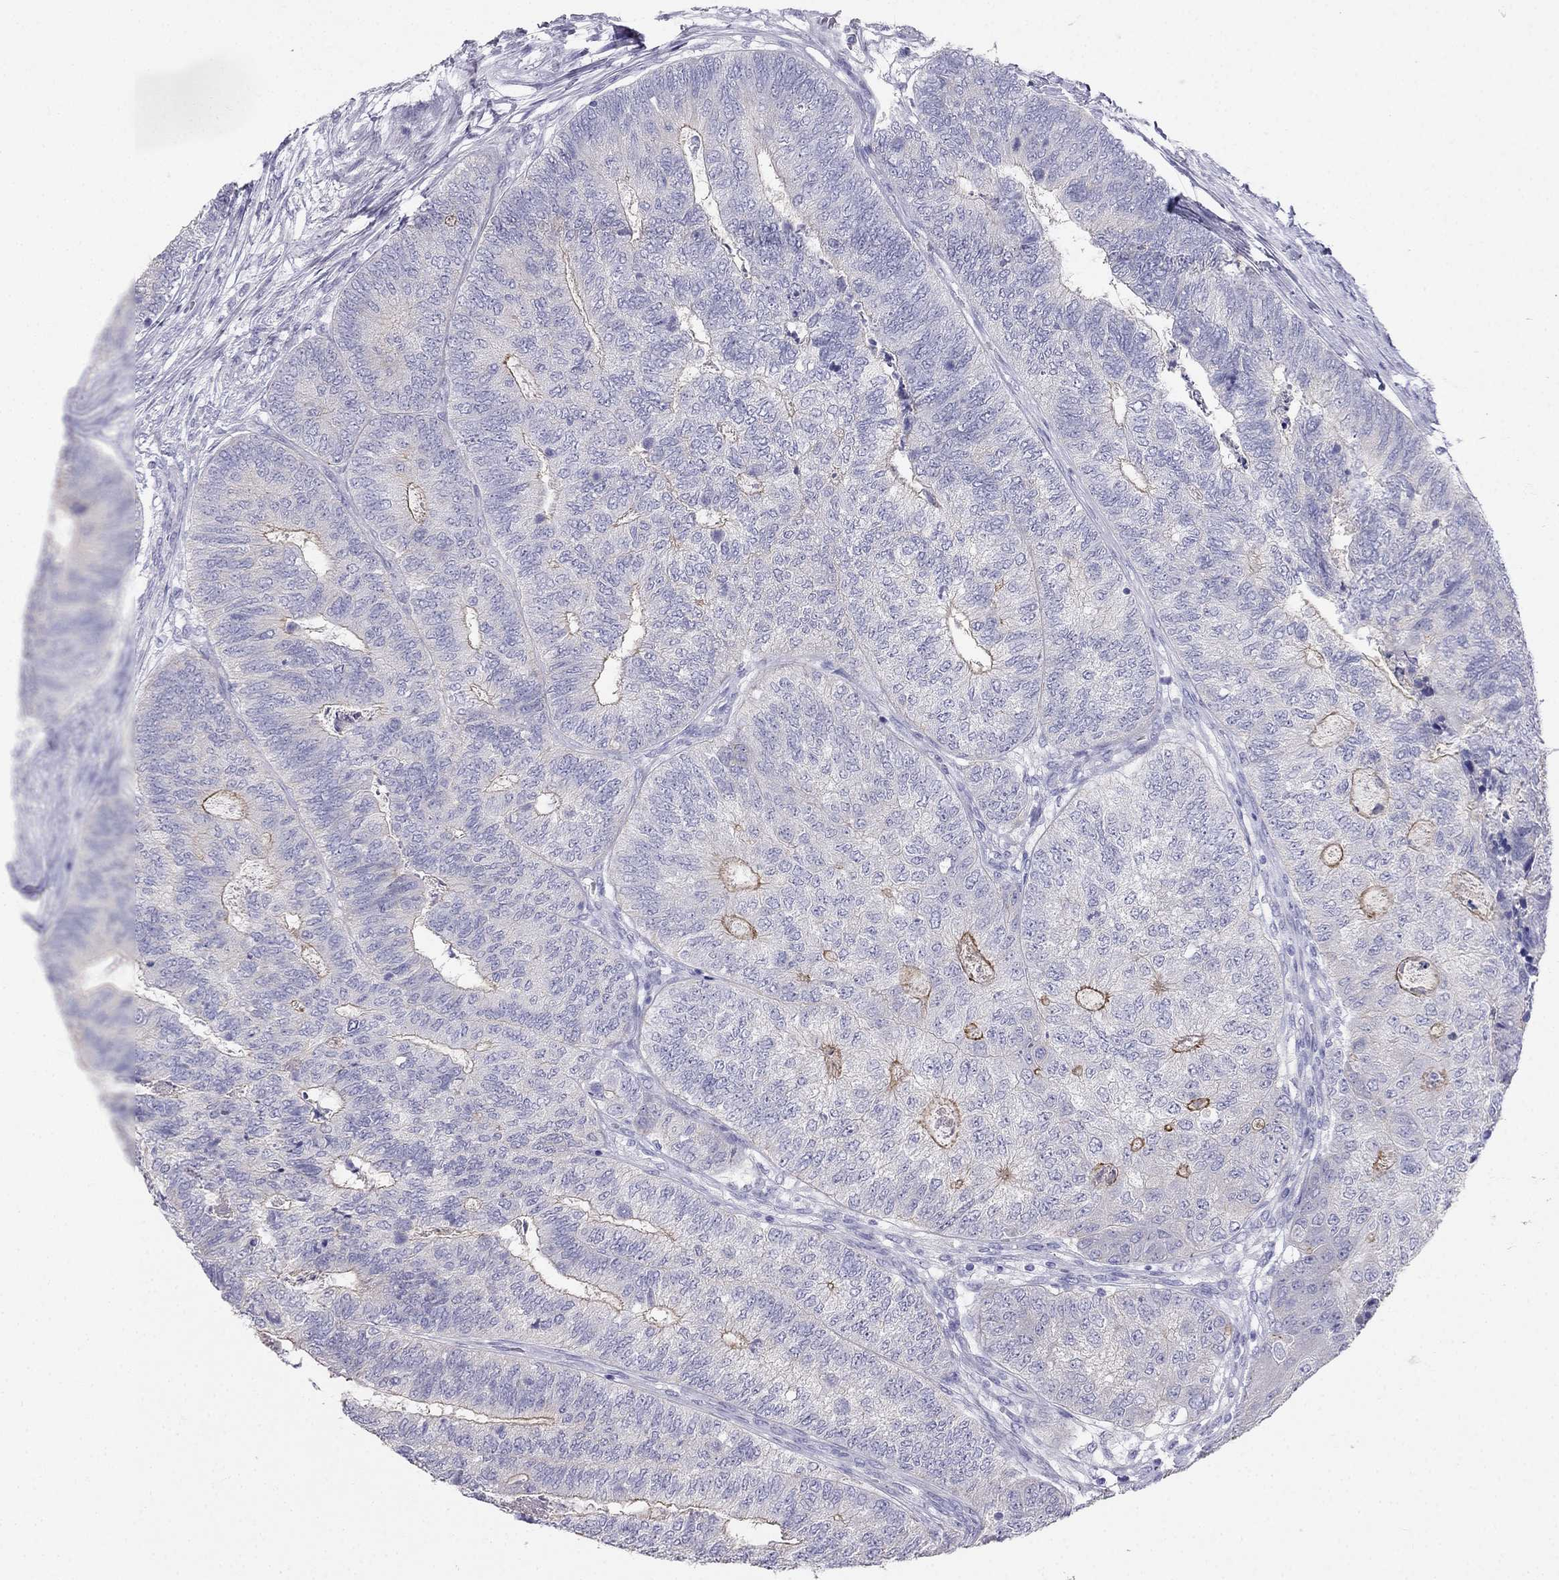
{"staining": {"intensity": "strong", "quantity": "<25%", "location": "cytoplasmic/membranous"}, "tissue": "colorectal cancer", "cell_type": "Tumor cells", "image_type": "cancer", "snomed": [{"axis": "morphology", "description": "Adenocarcinoma, NOS"}, {"axis": "topography", "description": "Colon"}], "caption": "IHC histopathology image of neoplastic tissue: human adenocarcinoma (colorectal) stained using immunohistochemistry shows medium levels of strong protein expression localized specifically in the cytoplasmic/membranous of tumor cells, appearing as a cytoplasmic/membranous brown color.", "gene": "RFLNA", "patient": {"sex": "female", "age": 67}}